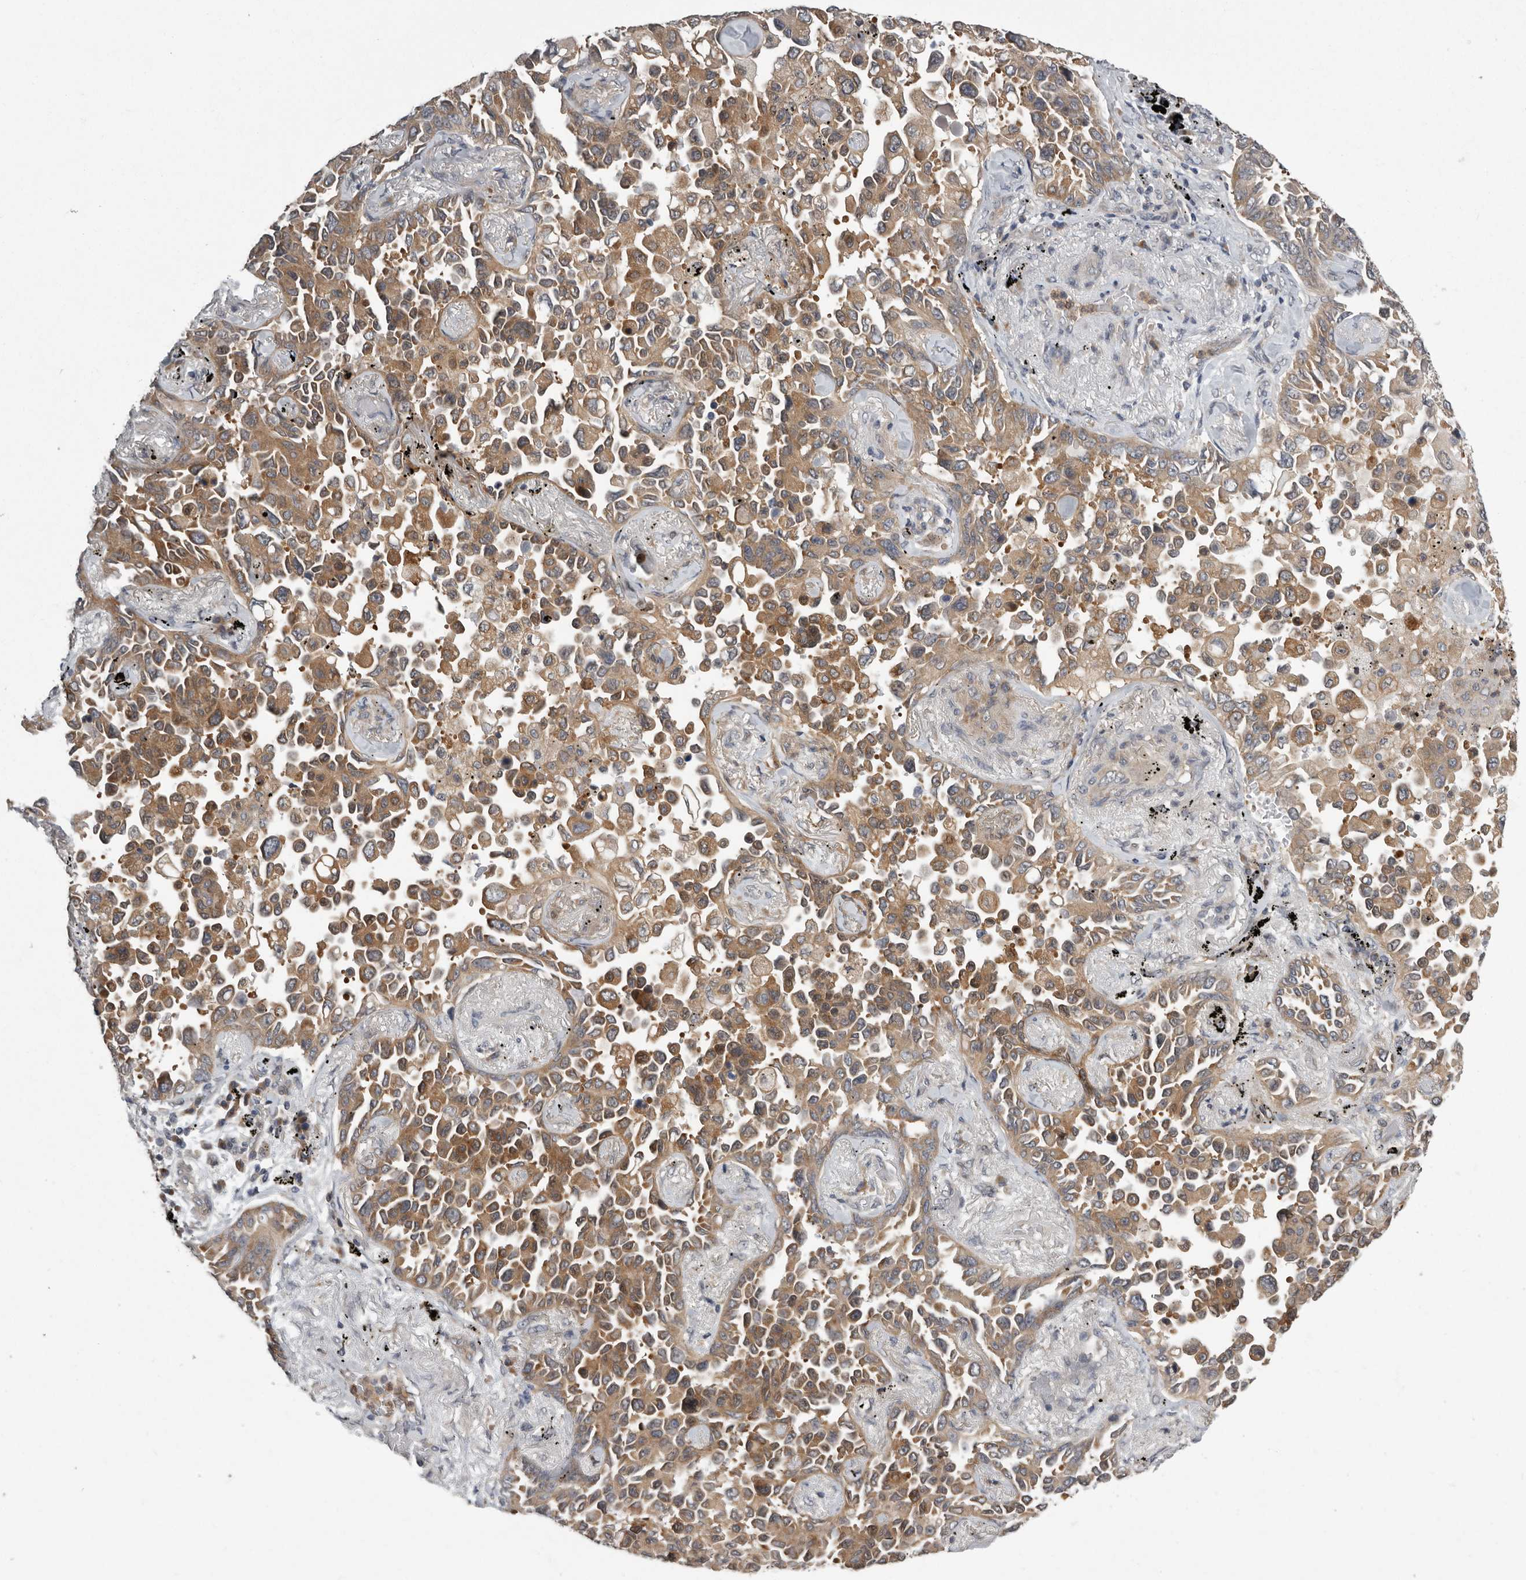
{"staining": {"intensity": "moderate", "quantity": ">75%", "location": "cytoplasmic/membranous"}, "tissue": "lung cancer", "cell_type": "Tumor cells", "image_type": "cancer", "snomed": [{"axis": "morphology", "description": "Adenocarcinoma, NOS"}, {"axis": "topography", "description": "Lung"}], "caption": "Moderate cytoplasmic/membranous staining is present in approximately >75% of tumor cells in lung cancer.", "gene": "RALGPS2", "patient": {"sex": "female", "age": 67}}